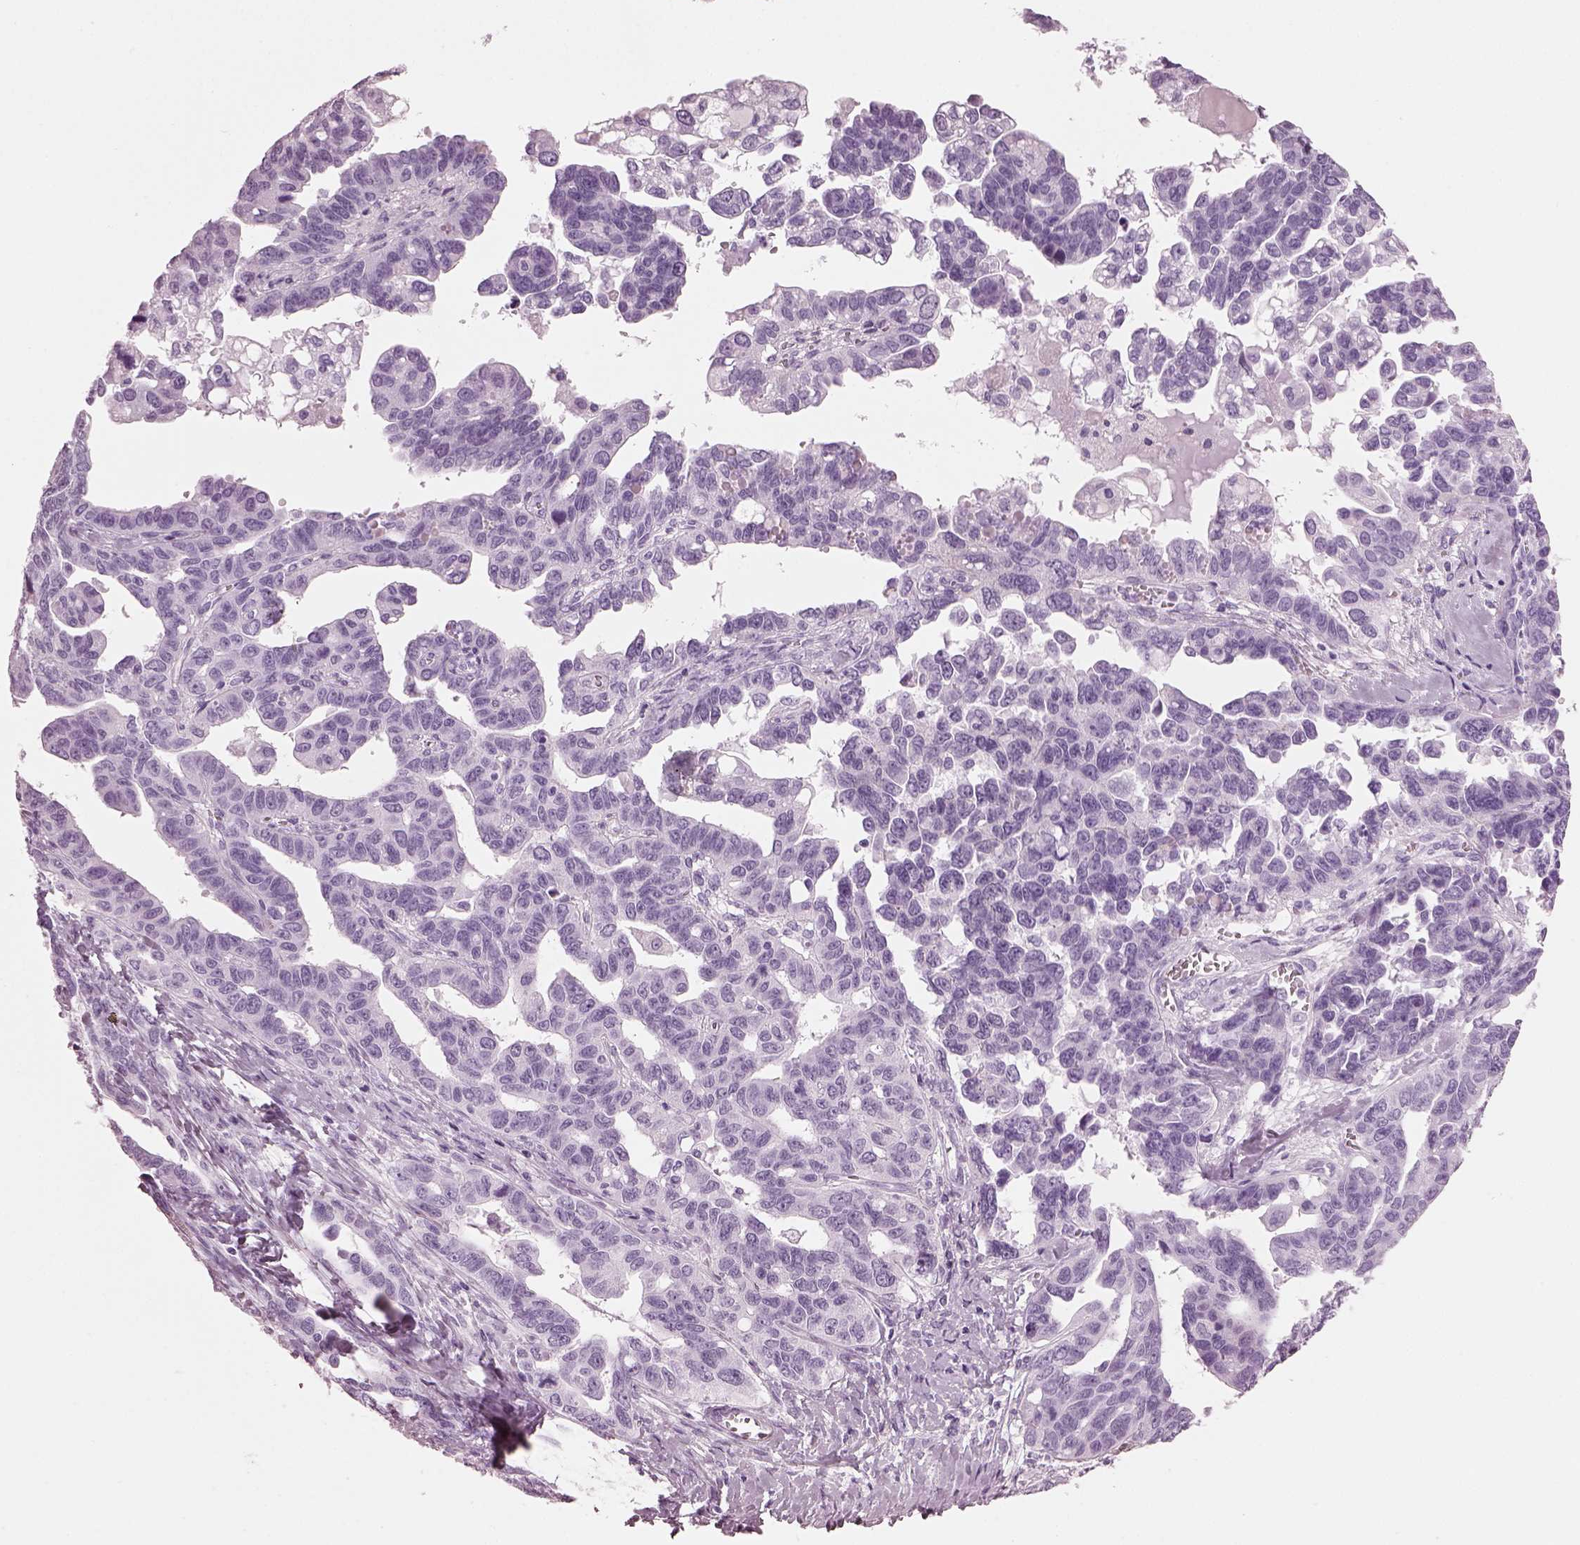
{"staining": {"intensity": "negative", "quantity": "none", "location": "none"}, "tissue": "ovarian cancer", "cell_type": "Tumor cells", "image_type": "cancer", "snomed": [{"axis": "morphology", "description": "Cystadenocarcinoma, serous, NOS"}, {"axis": "topography", "description": "Ovary"}], "caption": "The immunohistochemistry (IHC) micrograph has no significant positivity in tumor cells of ovarian cancer tissue.", "gene": "HYDIN", "patient": {"sex": "female", "age": 69}}